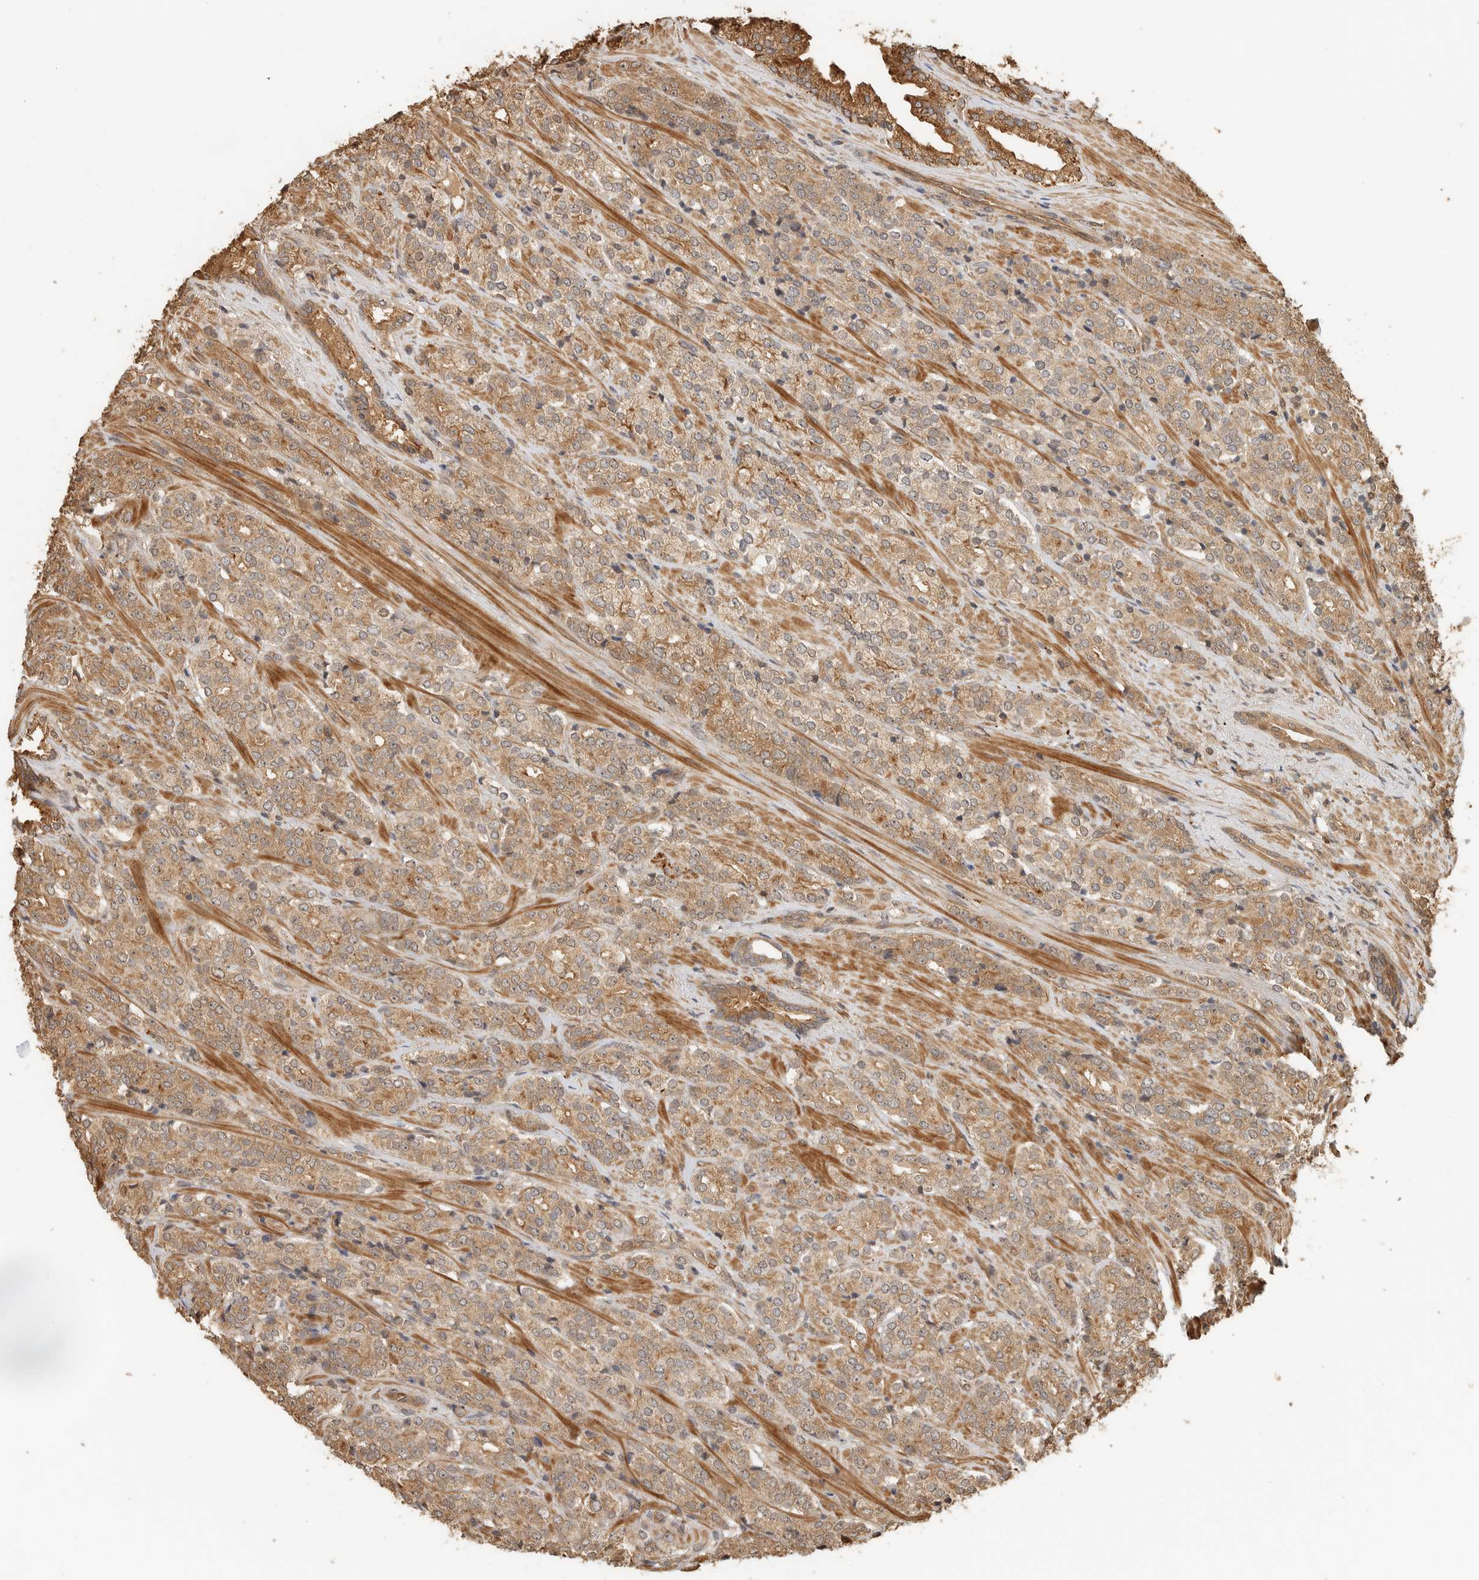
{"staining": {"intensity": "moderate", "quantity": ">75%", "location": "cytoplasmic/membranous"}, "tissue": "prostate cancer", "cell_type": "Tumor cells", "image_type": "cancer", "snomed": [{"axis": "morphology", "description": "Adenocarcinoma, High grade"}, {"axis": "topography", "description": "Prostate"}], "caption": "Prostate cancer stained with a protein marker exhibits moderate staining in tumor cells.", "gene": "OTUD6B", "patient": {"sex": "male", "age": 71}}